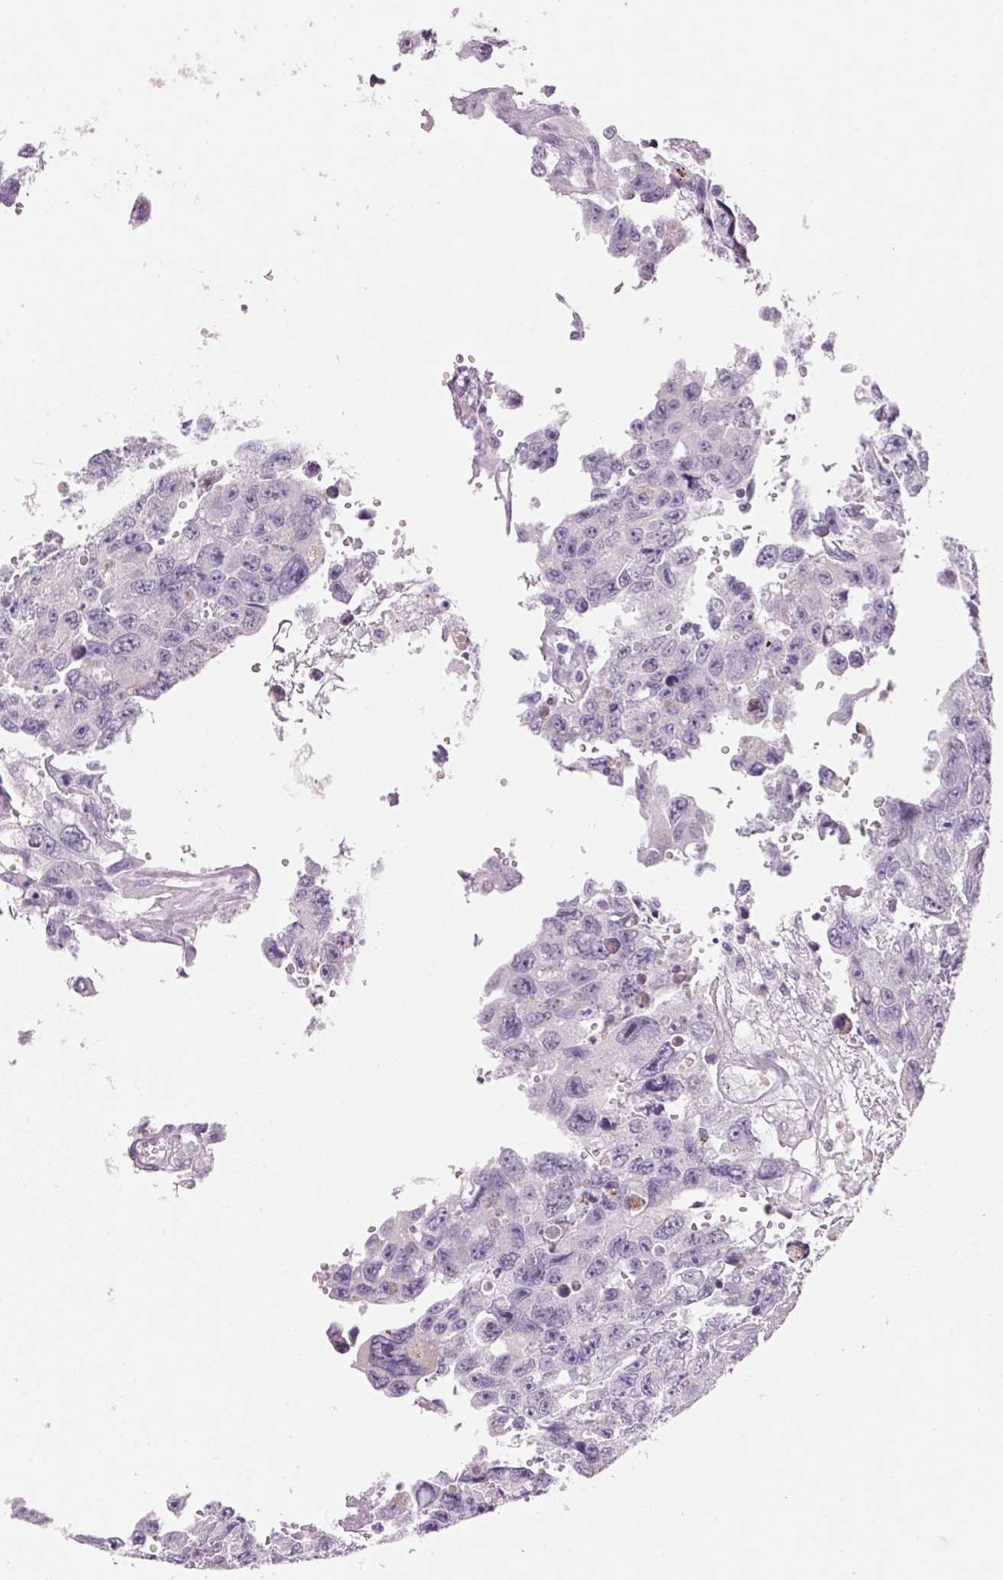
{"staining": {"intensity": "negative", "quantity": "none", "location": "none"}, "tissue": "testis cancer", "cell_type": "Tumor cells", "image_type": "cancer", "snomed": [{"axis": "morphology", "description": "Seminoma, NOS"}, {"axis": "topography", "description": "Testis"}], "caption": "Immunohistochemistry of human testis cancer reveals no expression in tumor cells. (Stains: DAB (3,3'-diaminobenzidine) IHC with hematoxylin counter stain, Microscopy: brightfield microscopy at high magnification).", "gene": "CYP11B1", "patient": {"sex": "male", "age": 26}}